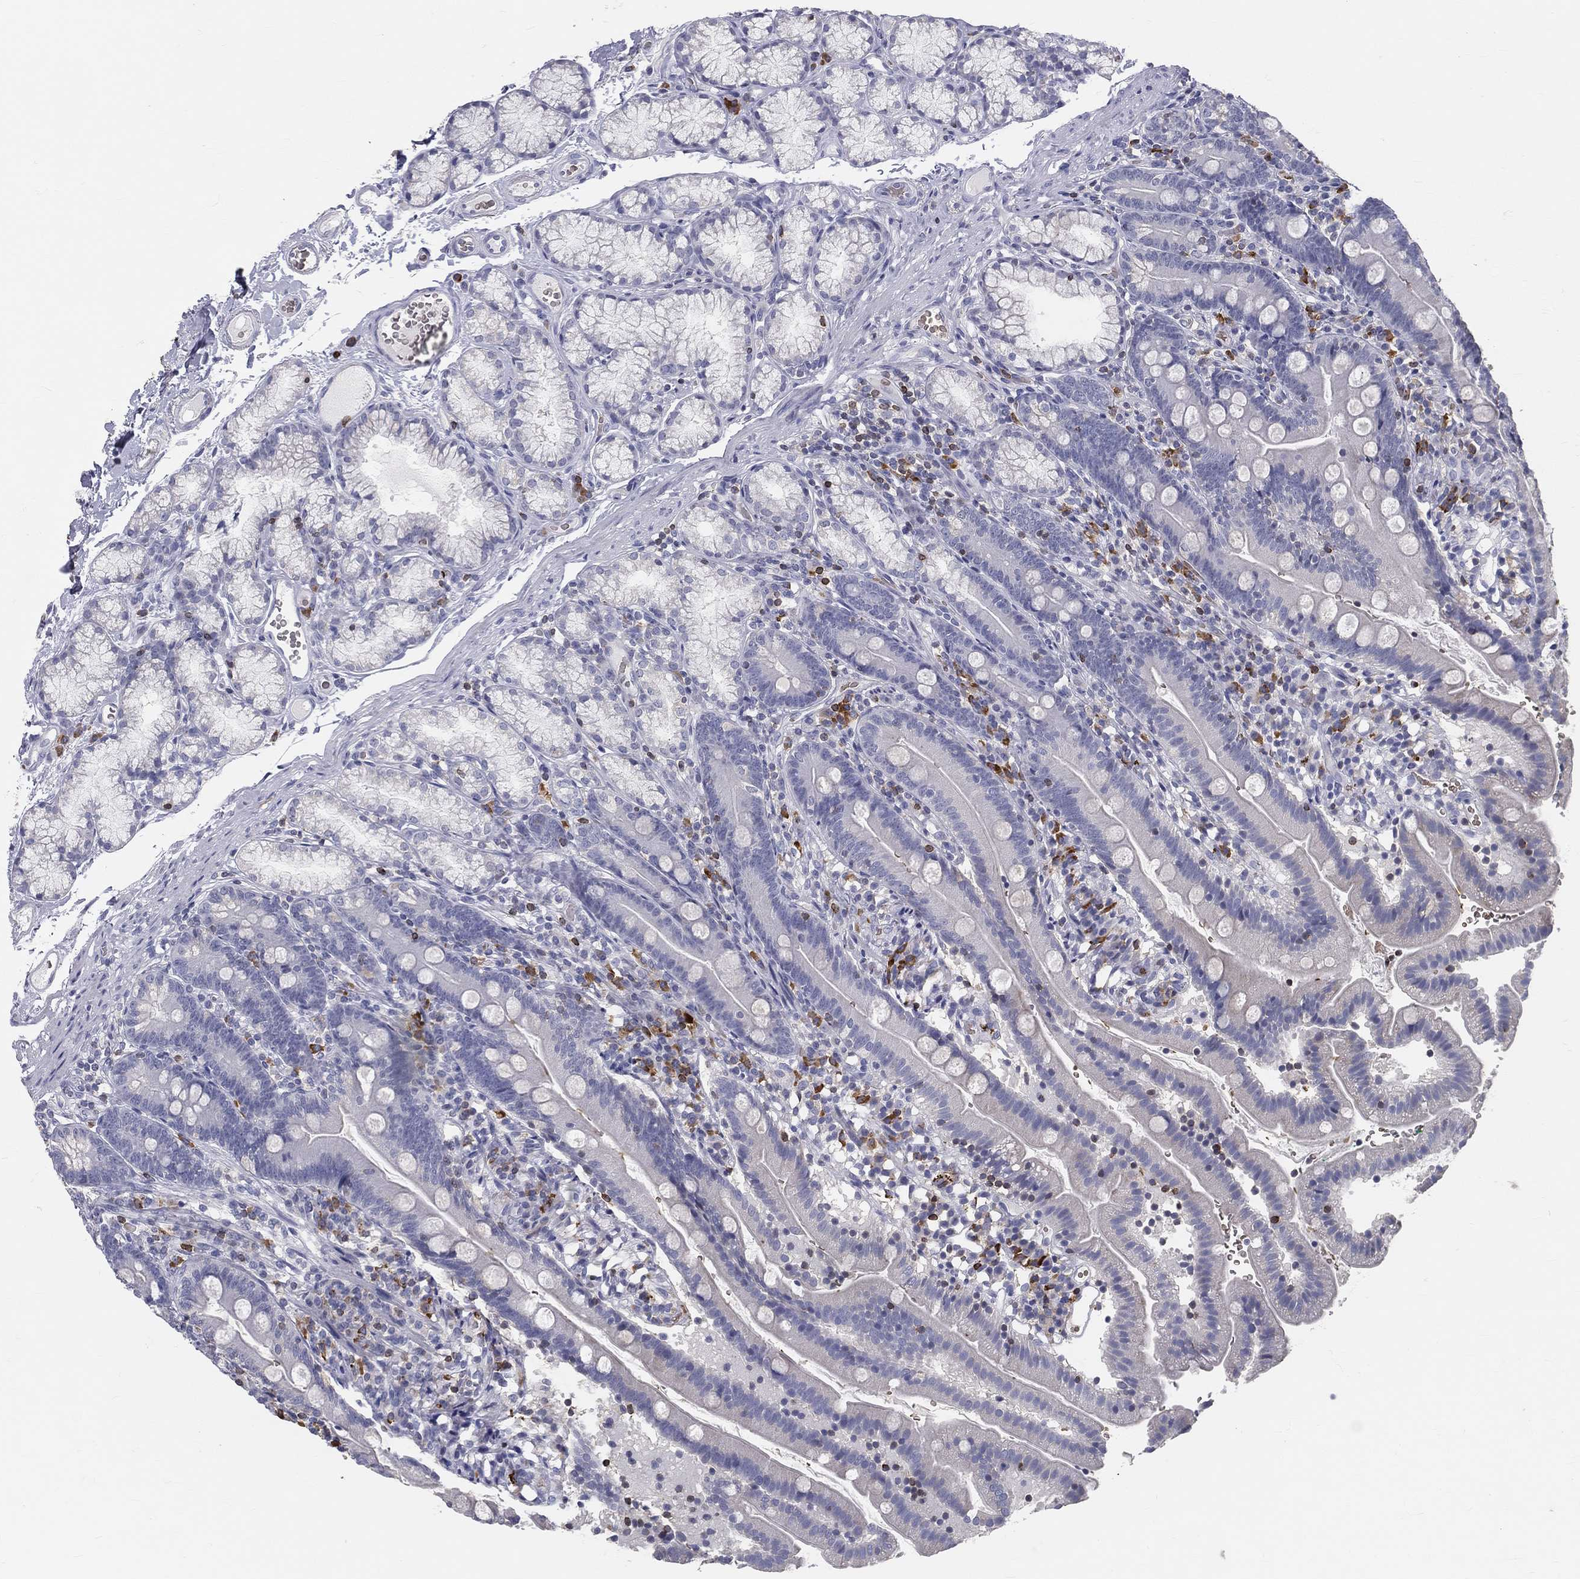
{"staining": {"intensity": "negative", "quantity": "none", "location": "none"}, "tissue": "duodenum", "cell_type": "Glandular cells", "image_type": "normal", "snomed": [{"axis": "morphology", "description": "Normal tissue, NOS"}, {"axis": "topography", "description": "Duodenum"}], "caption": "This is an IHC photomicrograph of normal duodenum. There is no staining in glandular cells.", "gene": "CTSW", "patient": {"sex": "female", "age": 67}}